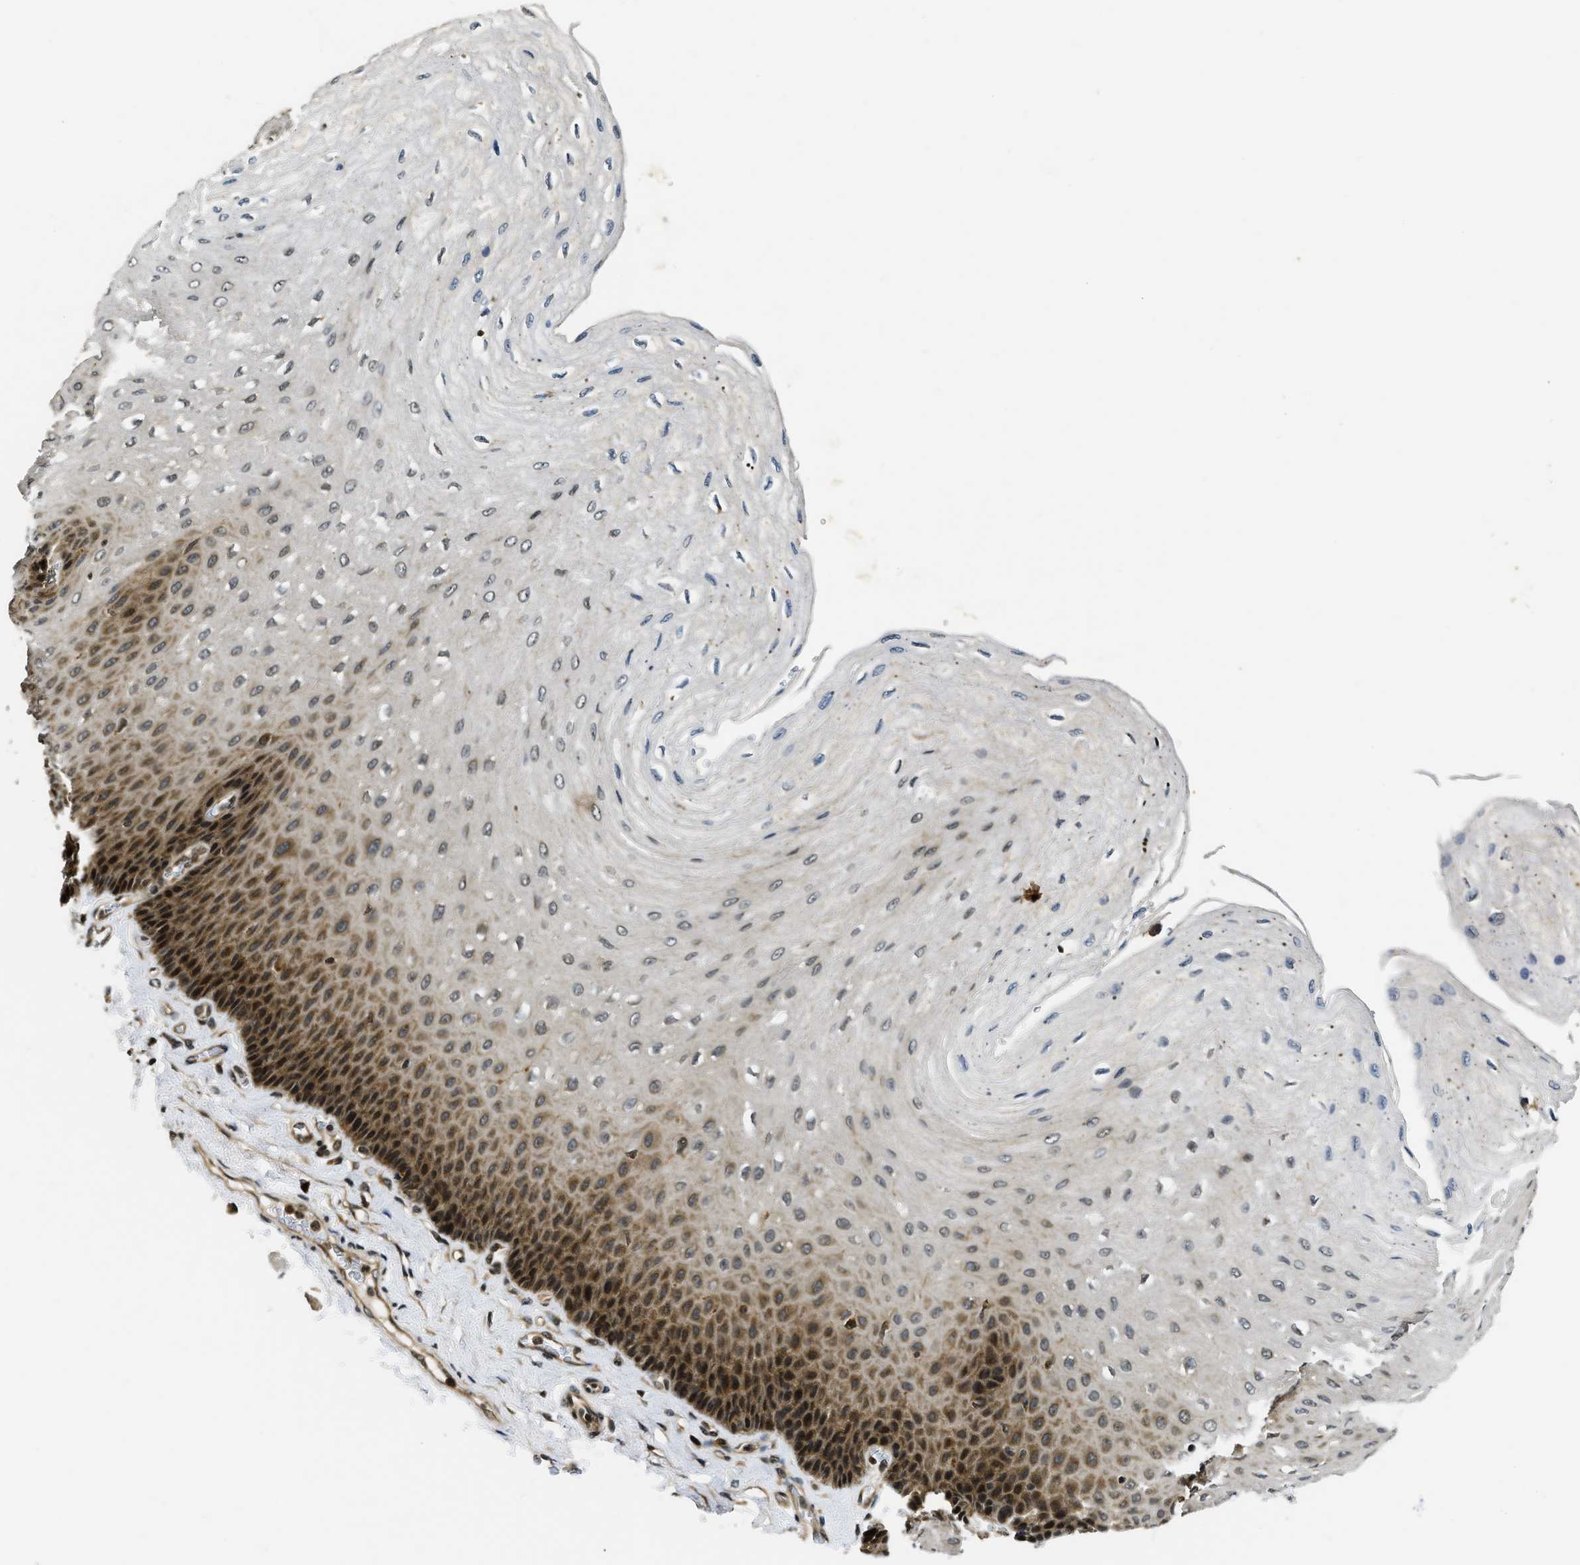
{"staining": {"intensity": "strong", "quantity": "25%-75%", "location": "cytoplasmic/membranous,nuclear"}, "tissue": "esophagus", "cell_type": "Squamous epithelial cells", "image_type": "normal", "snomed": [{"axis": "morphology", "description": "Normal tissue, NOS"}, {"axis": "topography", "description": "Esophagus"}], "caption": "A high amount of strong cytoplasmic/membranous,nuclear positivity is present in about 25%-75% of squamous epithelial cells in normal esophagus.", "gene": "ADSL", "patient": {"sex": "female", "age": 72}}